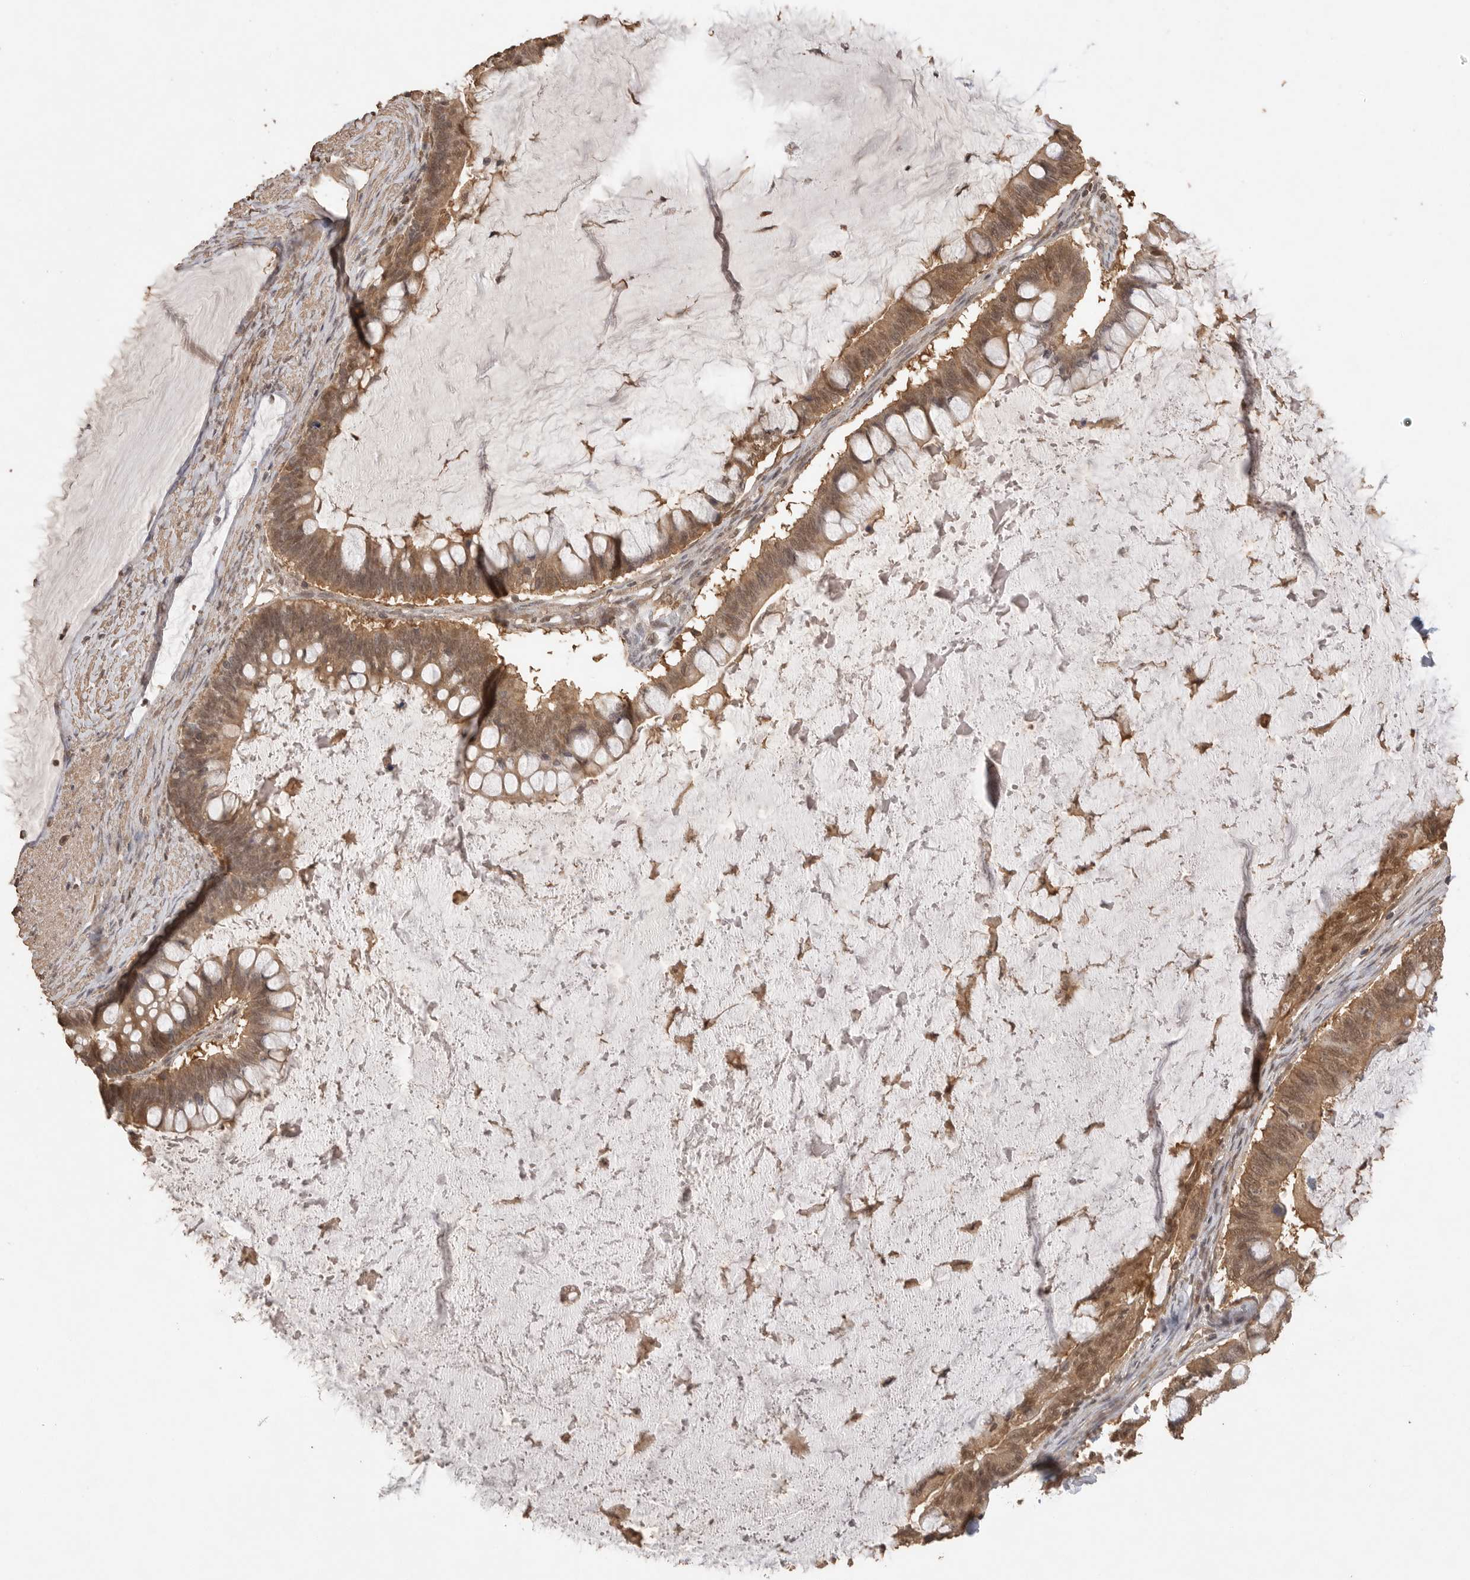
{"staining": {"intensity": "moderate", "quantity": ">75%", "location": "cytoplasmic/membranous,nuclear"}, "tissue": "ovarian cancer", "cell_type": "Tumor cells", "image_type": "cancer", "snomed": [{"axis": "morphology", "description": "Cystadenocarcinoma, mucinous, NOS"}, {"axis": "topography", "description": "Ovary"}], "caption": "IHC photomicrograph of neoplastic tissue: ovarian cancer stained using immunohistochemistry (IHC) reveals medium levels of moderate protein expression localized specifically in the cytoplasmic/membranous and nuclear of tumor cells, appearing as a cytoplasmic/membranous and nuclear brown color.", "gene": "MAP2K1", "patient": {"sex": "female", "age": 61}}